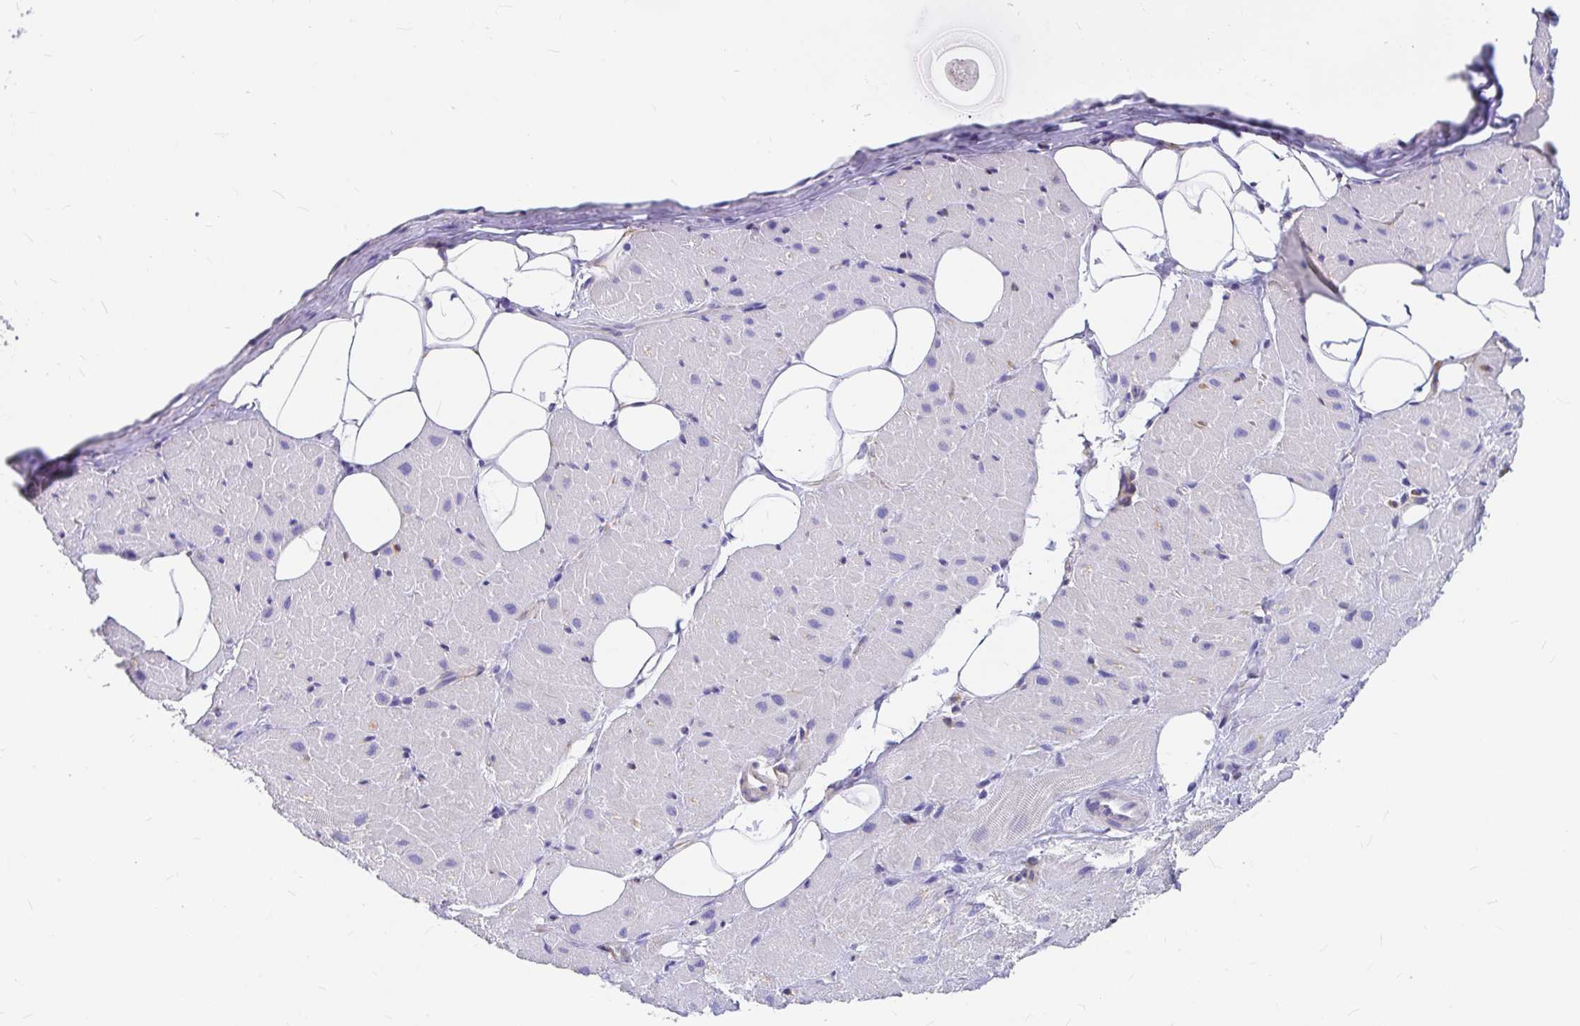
{"staining": {"intensity": "negative", "quantity": "none", "location": "none"}, "tissue": "heart muscle", "cell_type": "Cardiomyocytes", "image_type": "normal", "snomed": [{"axis": "morphology", "description": "Normal tissue, NOS"}, {"axis": "topography", "description": "Heart"}], "caption": "Cardiomyocytes show no significant staining in unremarkable heart muscle. (DAB IHC with hematoxylin counter stain).", "gene": "MYO1B", "patient": {"sex": "male", "age": 62}}